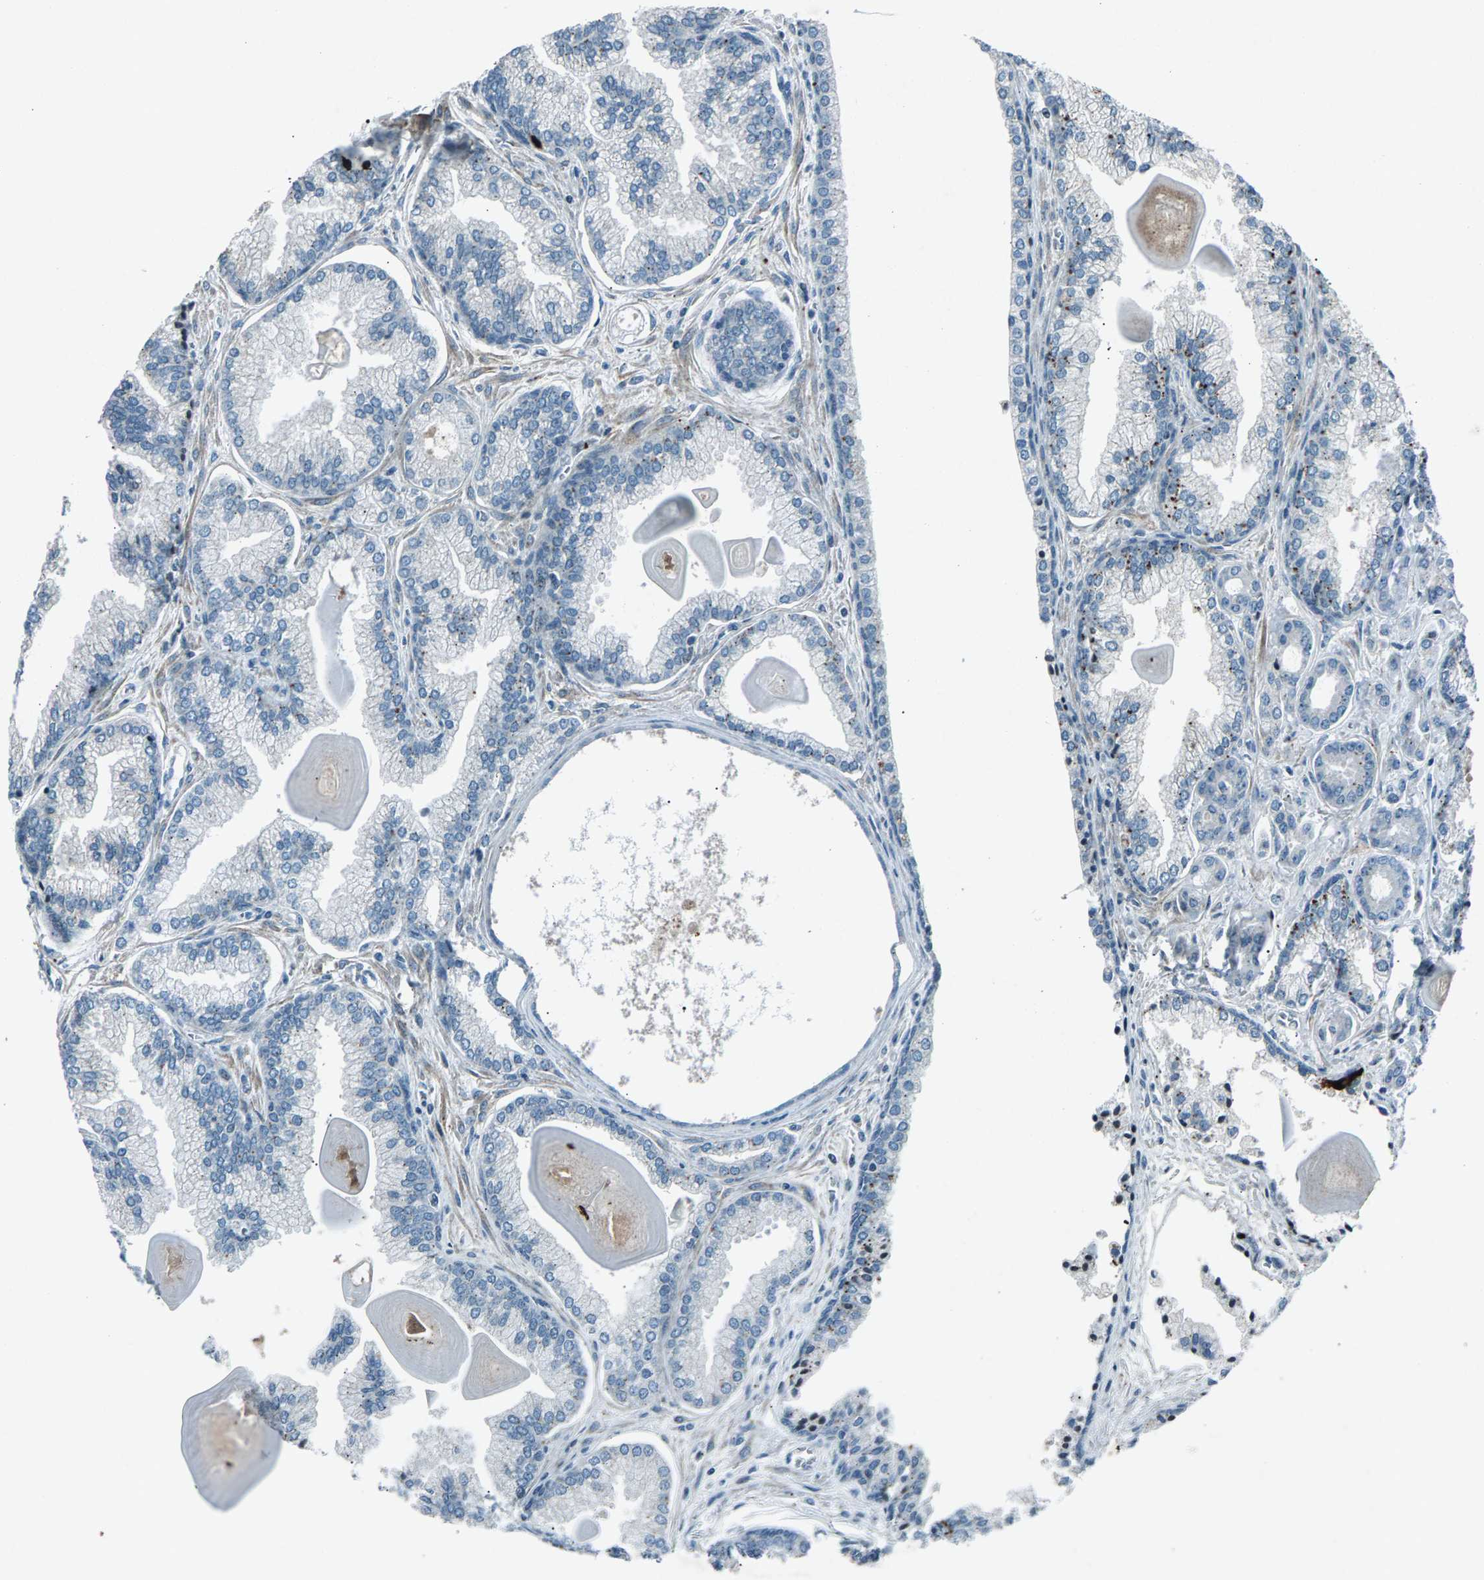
{"staining": {"intensity": "negative", "quantity": "none", "location": "none"}, "tissue": "prostate cancer", "cell_type": "Tumor cells", "image_type": "cancer", "snomed": [{"axis": "morphology", "description": "Adenocarcinoma, Low grade"}, {"axis": "topography", "description": "Prostate"}], "caption": "Immunohistochemical staining of human prostate adenocarcinoma (low-grade) displays no significant positivity in tumor cells.", "gene": "ZPR1", "patient": {"sex": "male", "age": 59}}